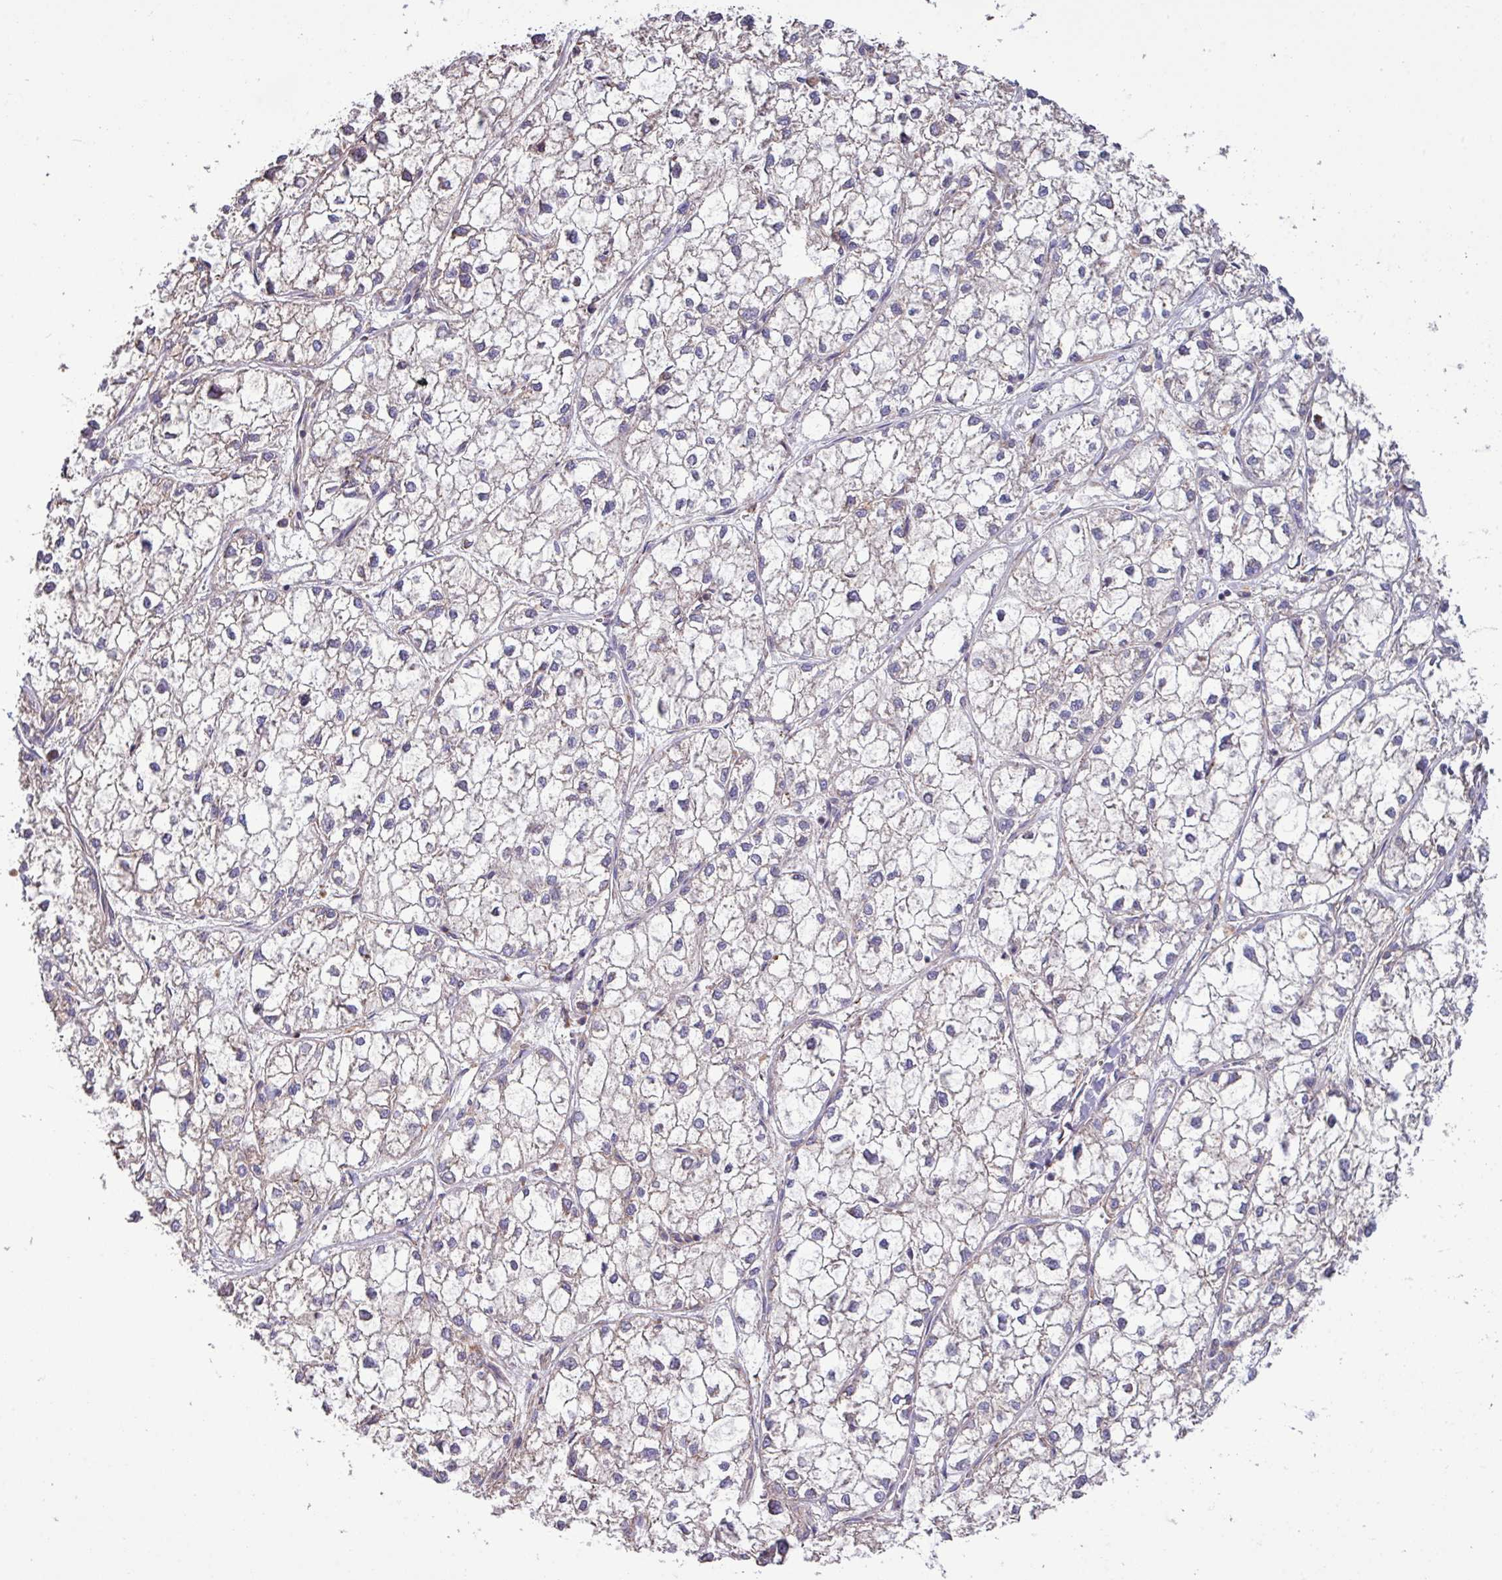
{"staining": {"intensity": "negative", "quantity": "none", "location": "none"}, "tissue": "liver cancer", "cell_type": "Tumor cells", "image_type": "cancer", "snomed": [{"axis": "morphology", "description": "Carcinoma, Hepatocellular, NOS"}, {"axis": "topography", "description": "Liver"}], "caption": "Immunohistochemistry histopathology image of neoplastic tissue: liver cancer (hepatocellular carcinoma) stained with DAB demonstrates no significant protein positivity in tumor cells. (DAB (3,3'-diaminobenzidine) immunohistochemistry (IHC), high magnification).", "gene": "PPM1J", "patient": {"sex": "female", "age": 43}}